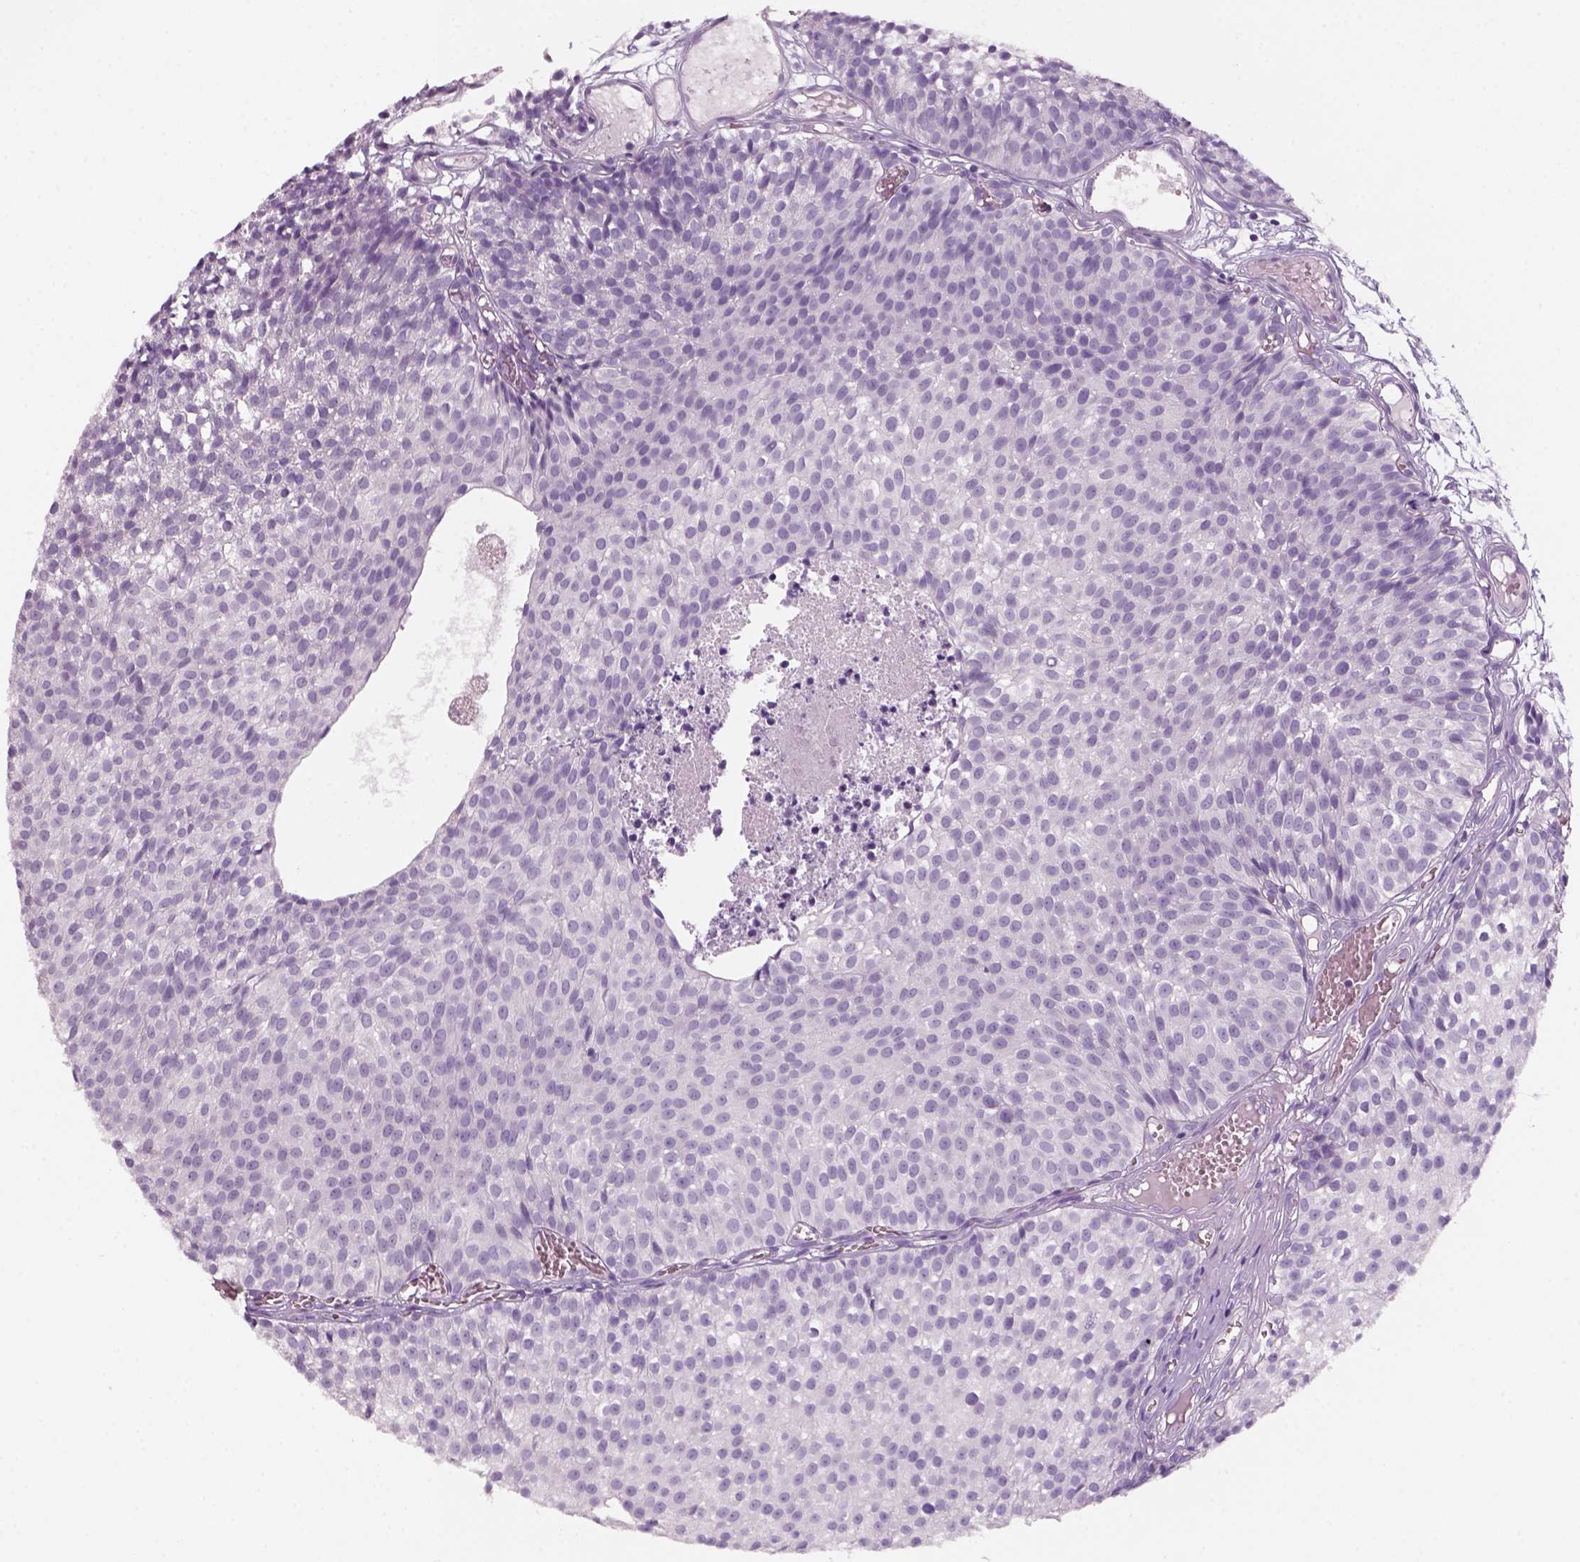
{"staining": {"intensity": "negative", "quantity": "none", "location": "none"}, "tissue": "urothelial cancer", "cell_type": "Tumor cells", "image_type": "cancer", "snomed": [{"axis": "morphology", "description": "Urothelial carcinoma, Low grade"}, {"axis": "topography", "description": "Urinary bladder"}], "caption": "This is an immunohistochemistry (IHC) histopathology image of human urothelial cancer. There is no positivity in tumor cells.", "gene": "KRT25", "patient": {"sex": "male", "age": 63}}